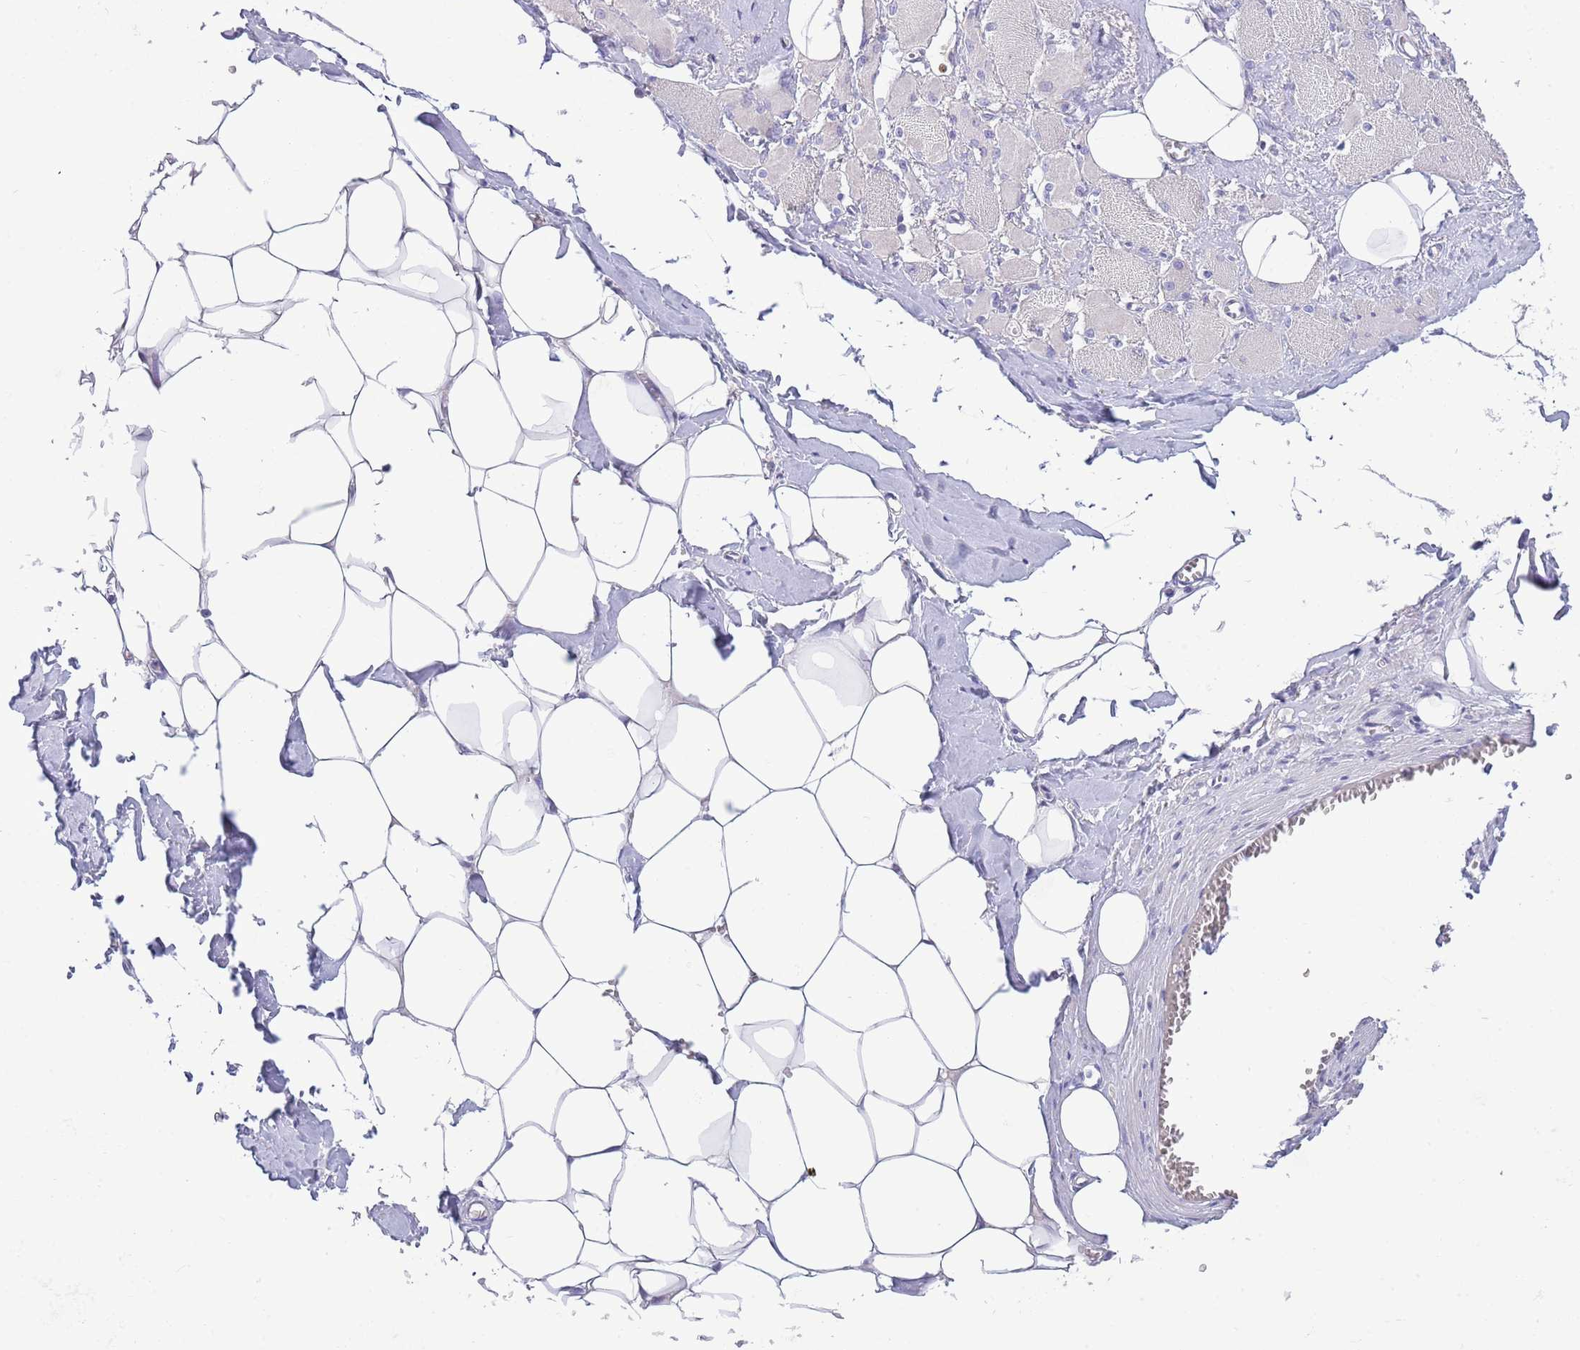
{"staining": {"intensity": "negative", "quantity": "none", "location": "none"}, "tissue": "skeletal muscle", "cell_type": "Myocytes", "image_type": "normal", "snomed": [{"axis": "morphology", "description": "Normal tissue, NOS"}, {"axis": "morphology", "description": "Basal cell carcinoma"}, {"axis": "topography", "description": "Skeletal muscle"}], "caption": "An image of skeletal muscle stained for a protein displays no brown staining in myocytes.", "gene": "DDHD1", "patient": {"sex": "female", "age": 64}}